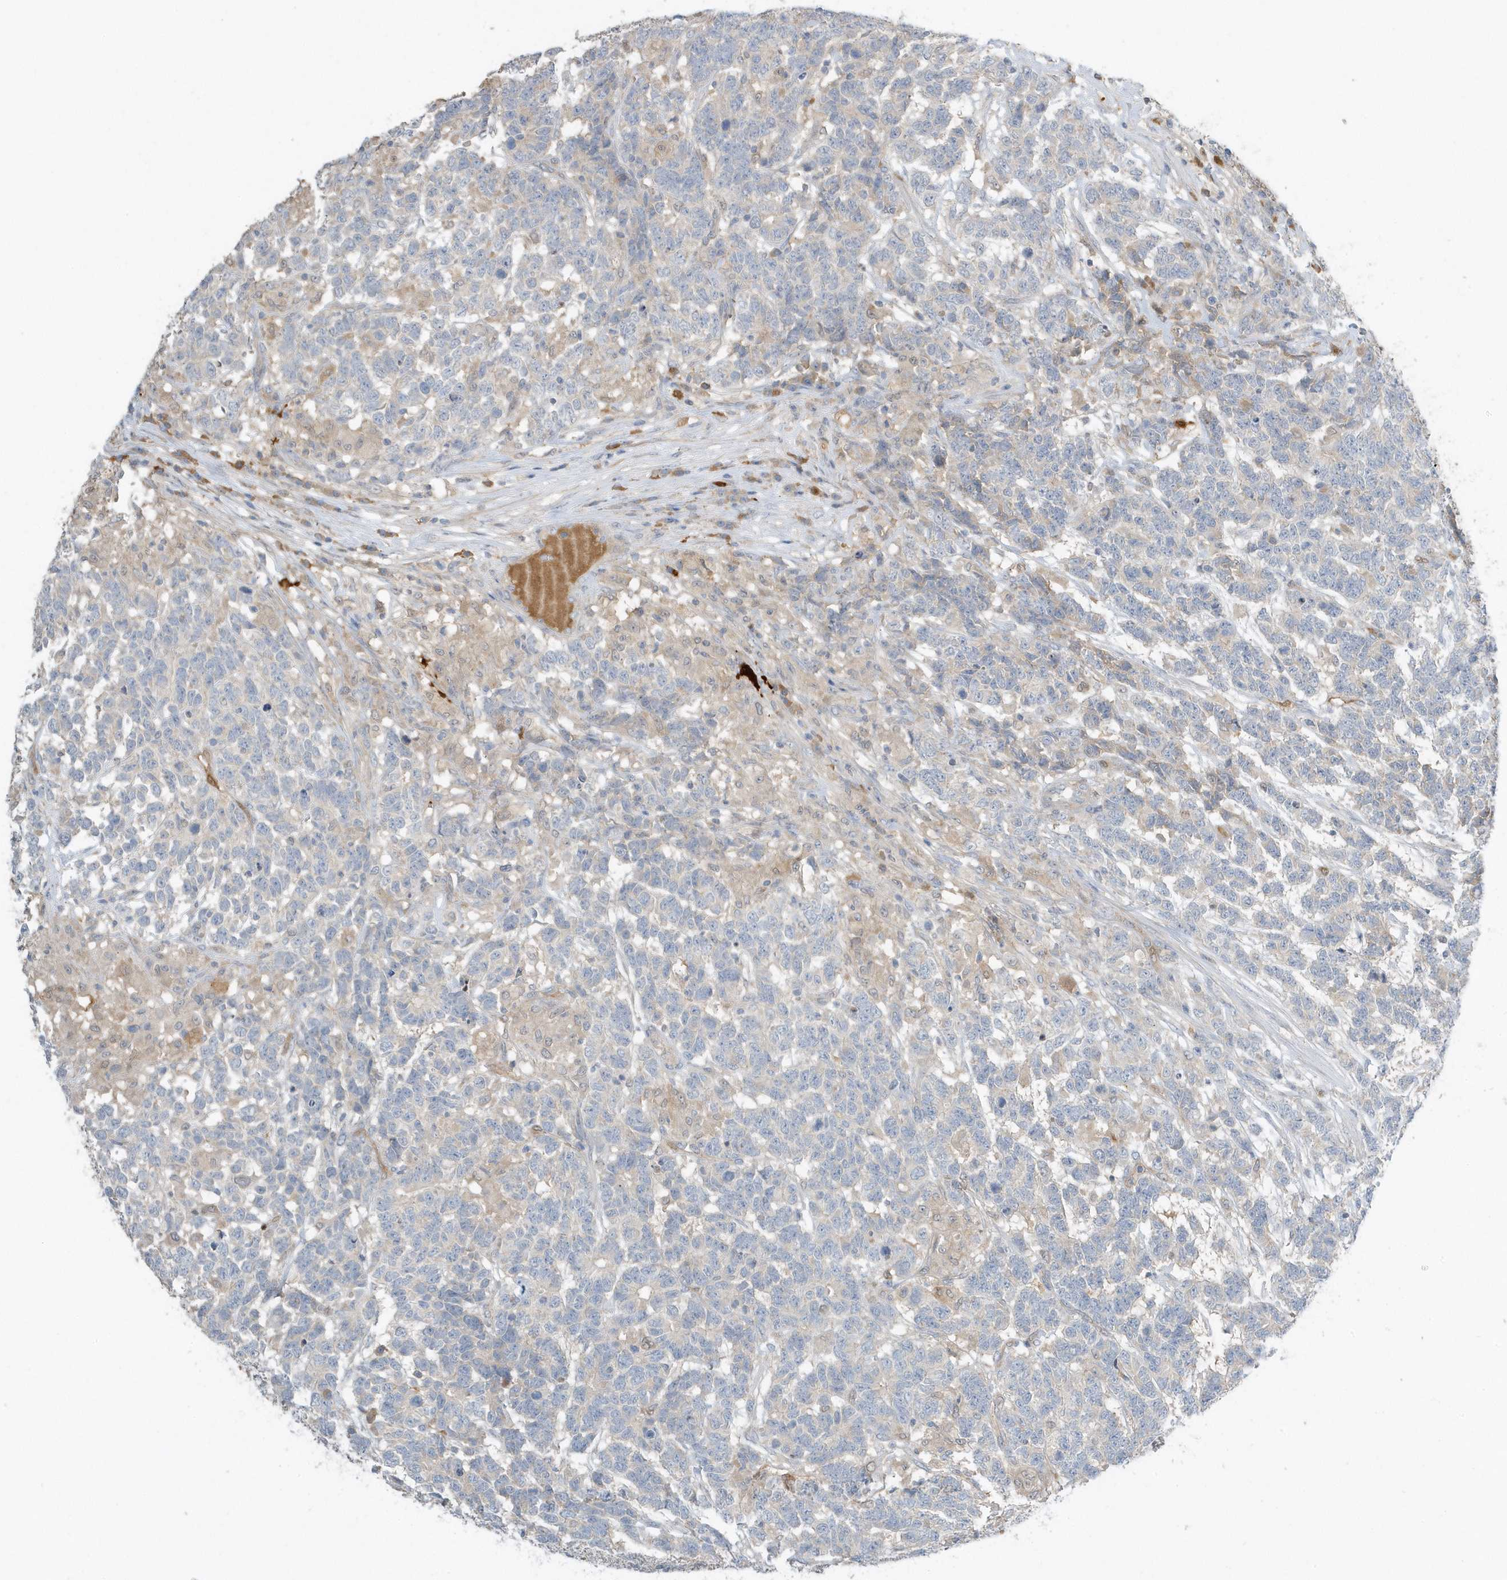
{"staining": {"intensity": "negative", "quantity": "none", "location": "none"}, "tissue": "testis cancer", "cell_type": "Tumor cells", "image_type": "cancer", "snomed": [{"axis": "morphology", "description": "Carcinoma, Embryonal, NOS"}, {"axis": "topography", "description": "Testis"}], "caption": "DAB (3,3'-diaminobenzidine) immunohistochemical staining of human testis cancer (embryonal carcinoma) reveals no significant expression in tumor cells.", "gene": "USP53", "patient": {"sex": "male", "age": 26}}